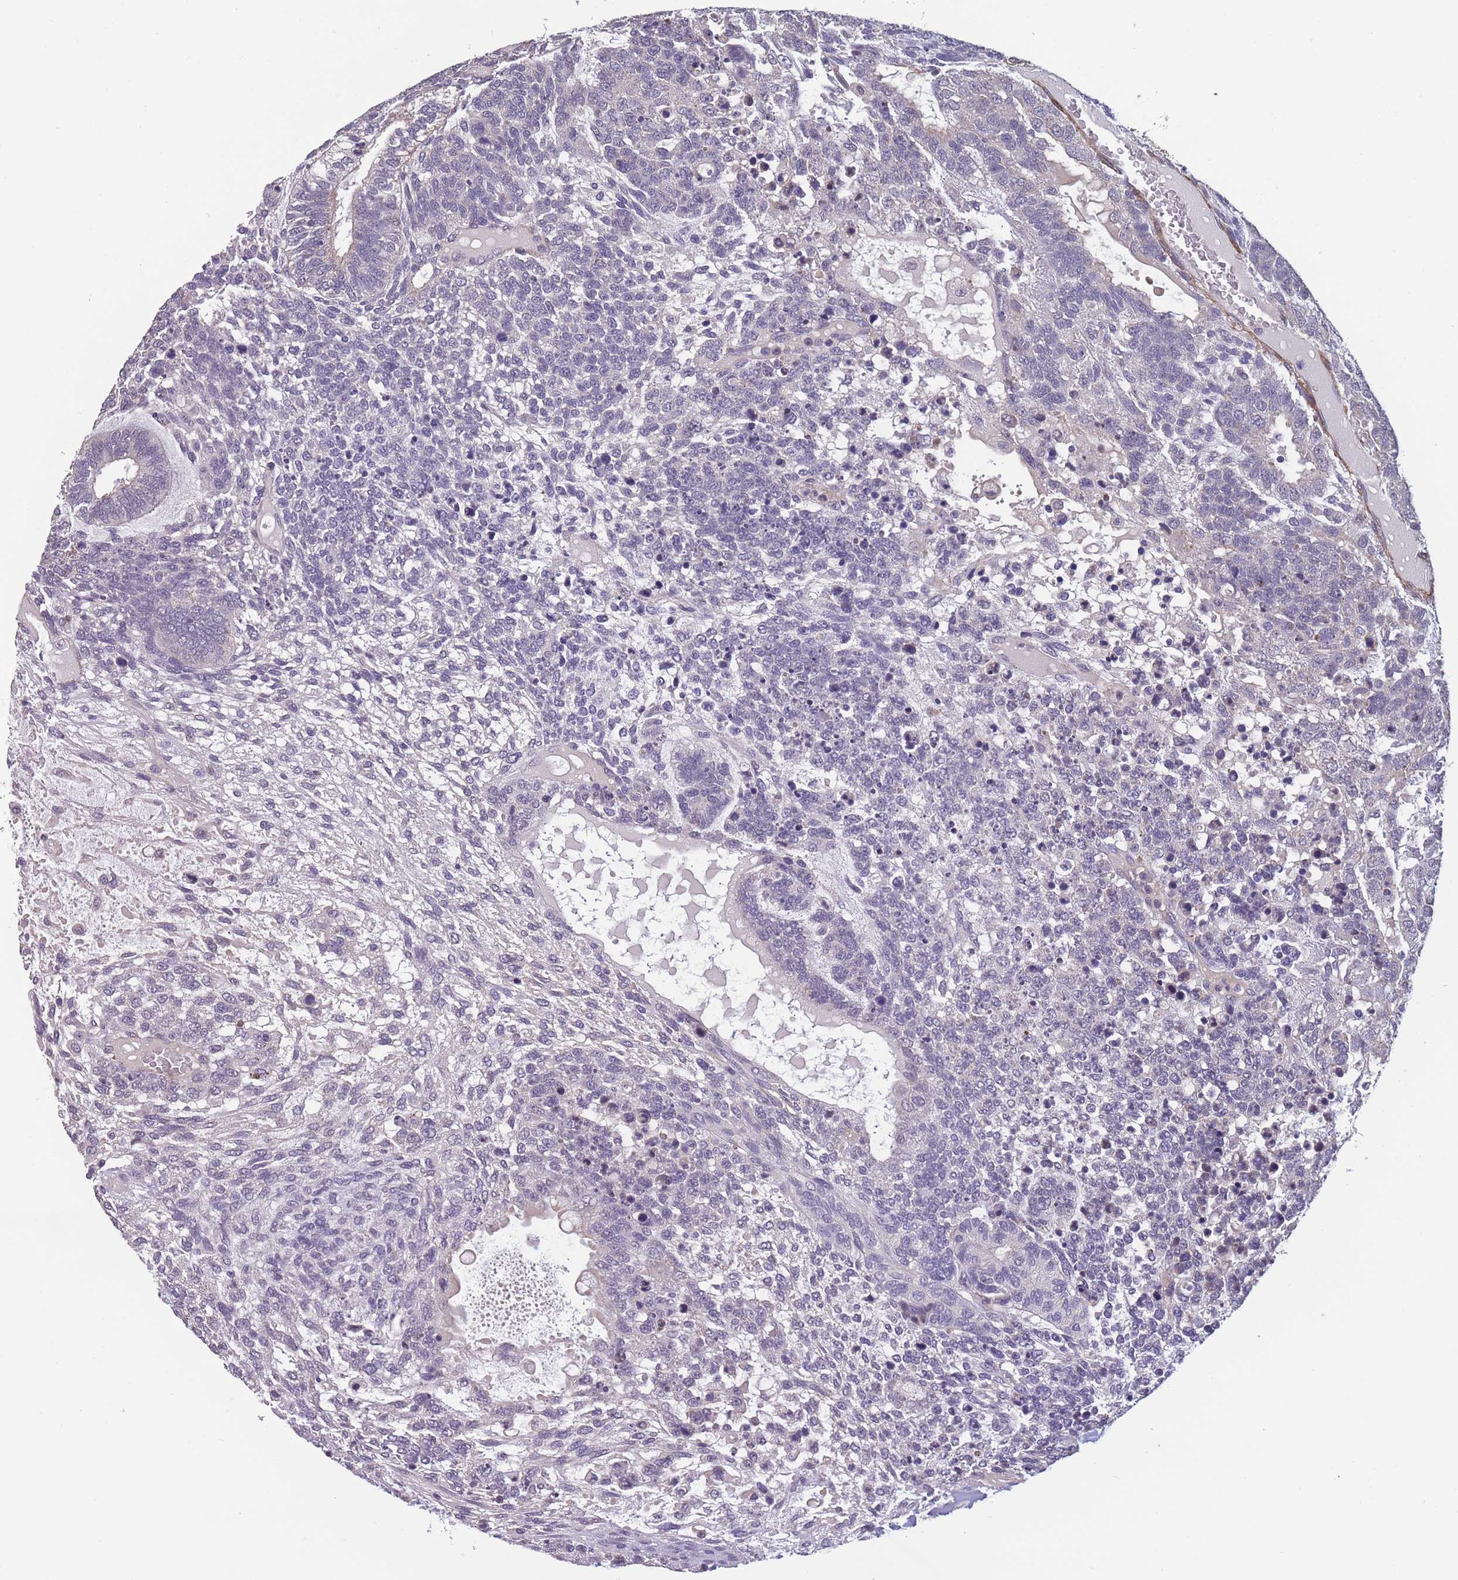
{"staining": {"intensity": "negative", "quantity": "none", "location": "none"}, "tissue": "testis cancer", "cell_type": "Tumor cells", "image_type": "cancer", "snomed": [{"axis": "morphology", "description": "Carcinoma, Embryonal, NOS"}, {"axis": "topography", "description": "Testis"}], "caption": "Micrograph shows no protein expression in tumor cells of testis embryonal carcinoma tissue.", "gene": "TOMM40L", "patient": {"sex": "male", "age": 23}}